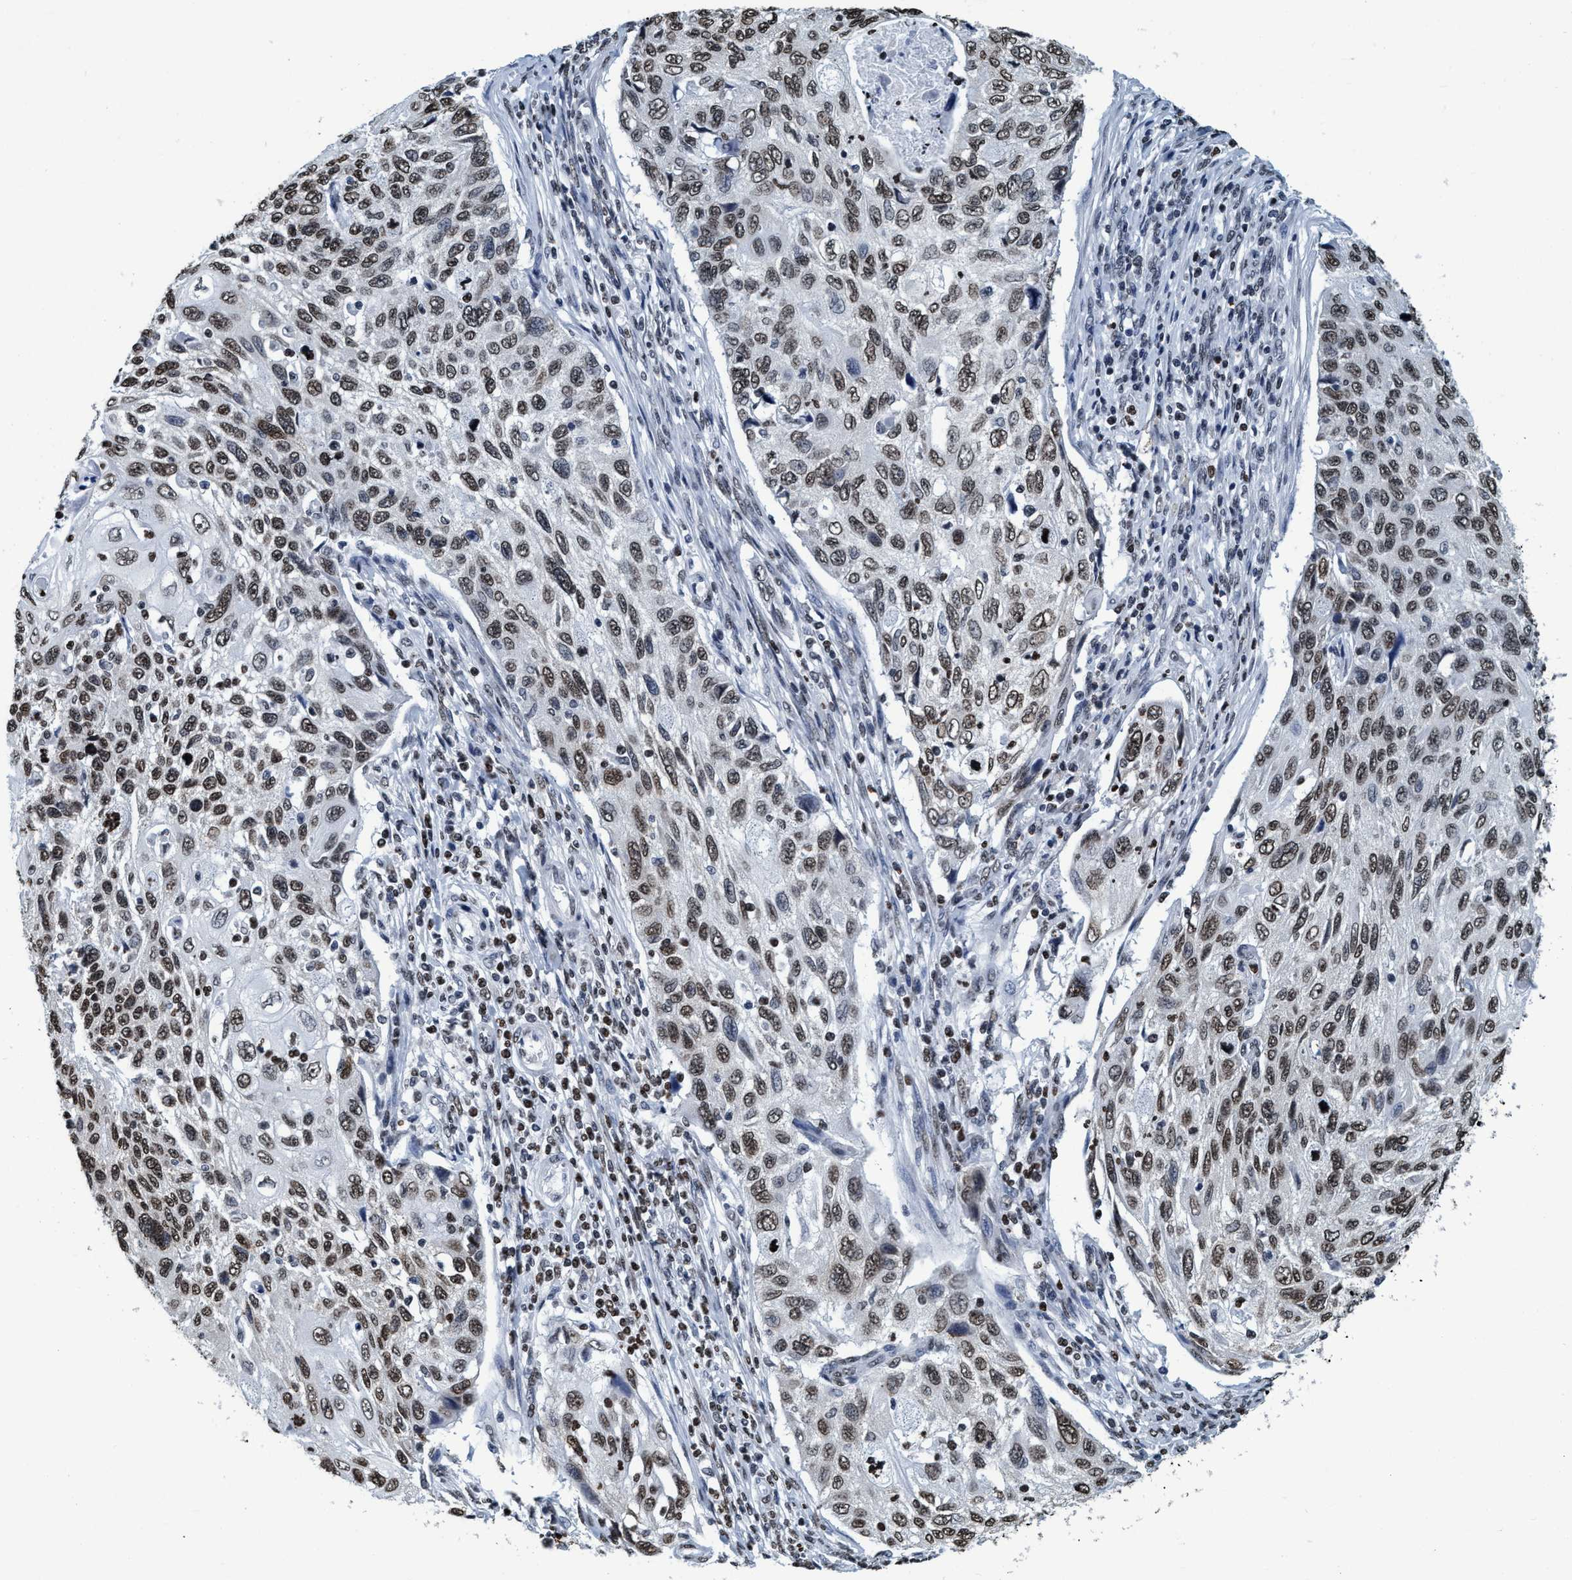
{"staining": {"intensity": "moderate", "quantity": ">75%", "location": "nuclear"}, "tissue": "cervical cancer", "cell_type": "Tumor cells", "image_type": "cancer", "snomed": [{"axis": "morphology", "description": "Squamous cell carcinoma, NOS"}, {"axis": "topography", "description": "Cervix"}], "caption": "This micrograph demonstrates cervical cancer stained with immunohistochemistry (IHC) to label a protein in brown. The nuclear of tumor cells show moderate positivity for the protein. Nuclei are counter-stained blue.", "gene": "CCNE2", "patient": {"sex": "female", "age": 70}}